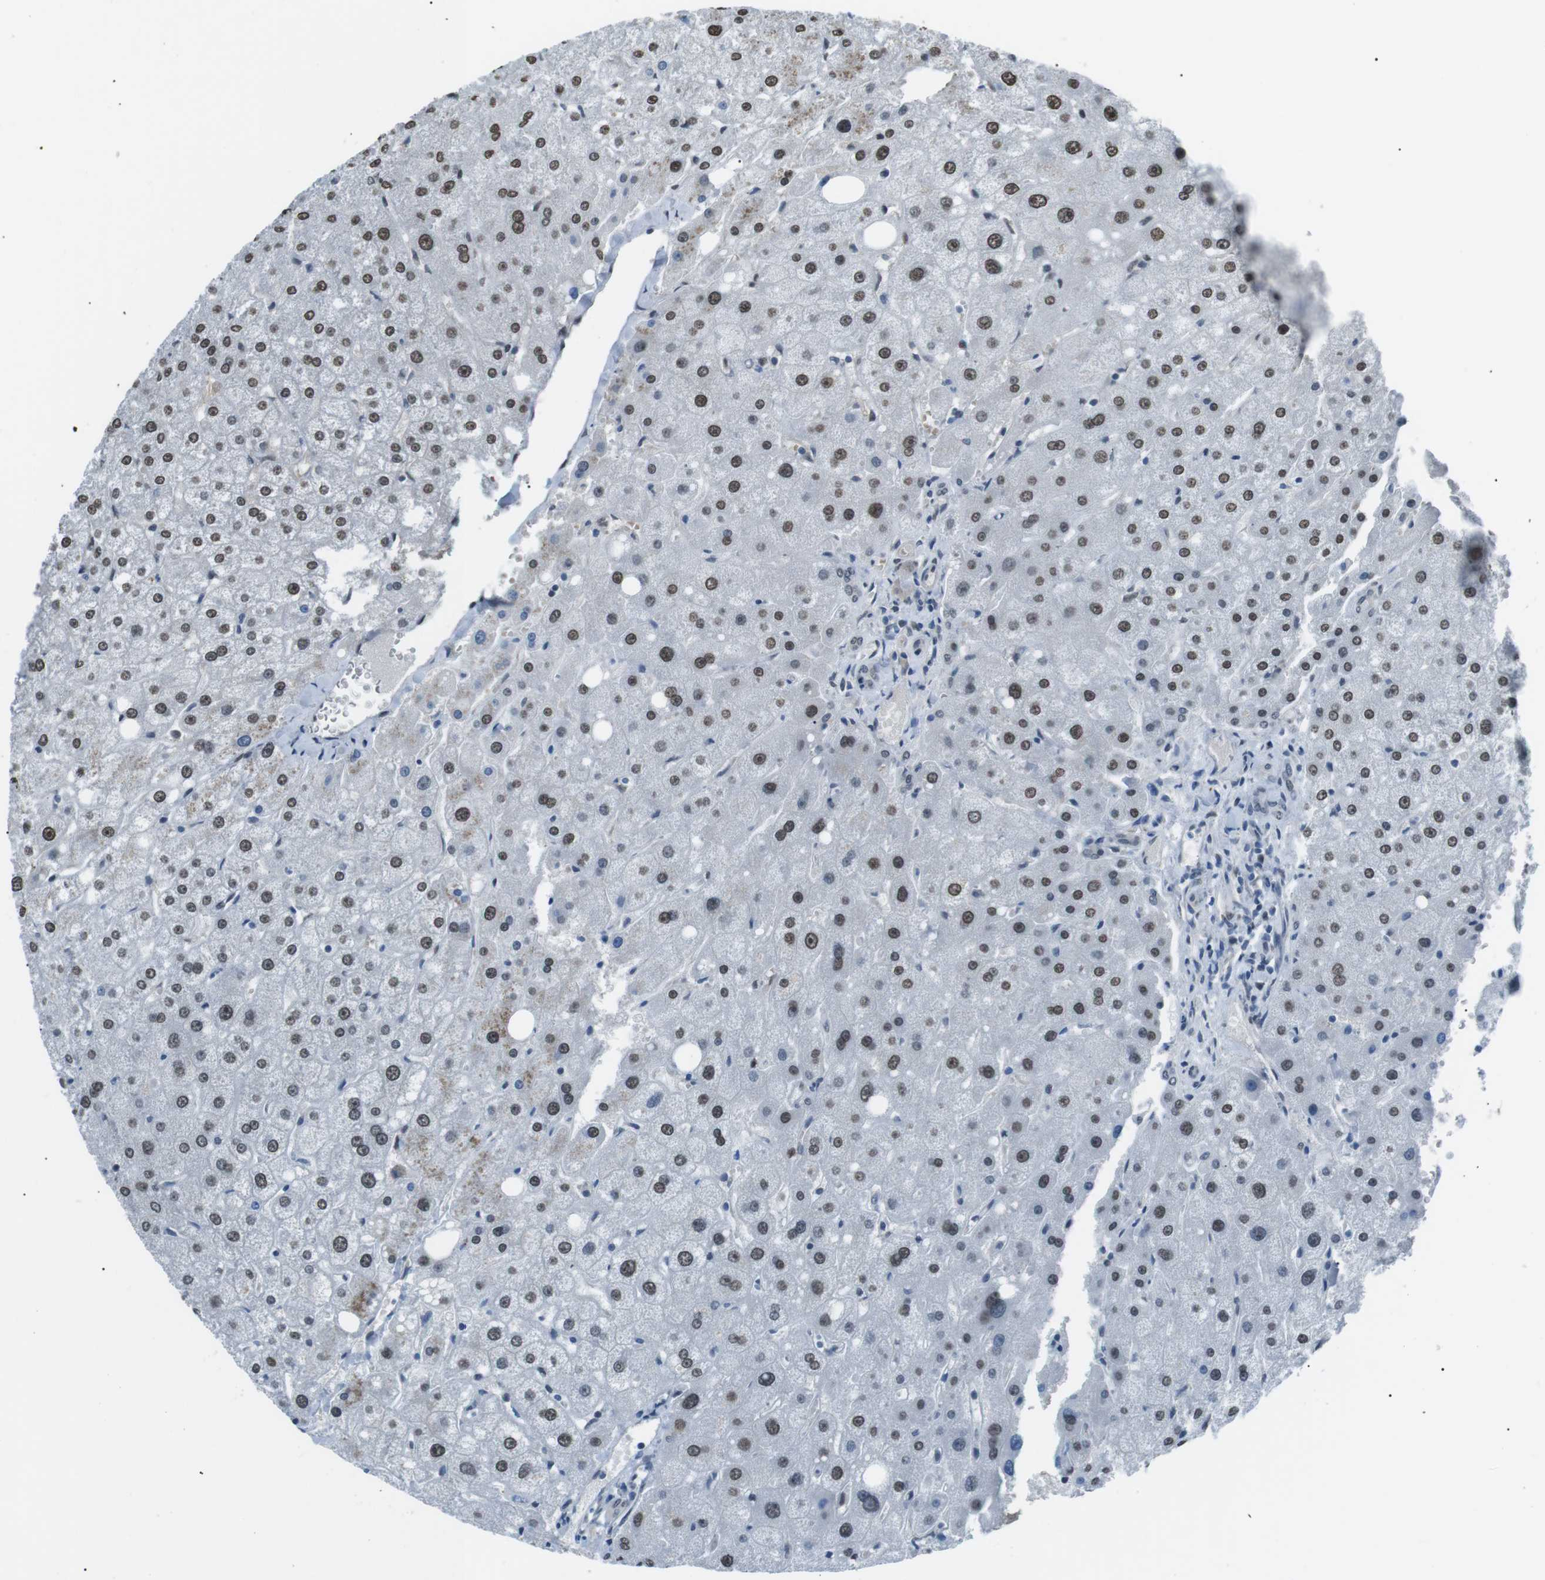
{"staining": {"intensity": "negative", "quantity": "none", "location": "none"}, "tissue": "liver", "cell_type": "Cholangiocytes", "image_type": "normal", "snomed": [{"axis": "morphology", "description": "Normal tissue, NOS"}, {"axis": "topography", "description": "Liver"}], "caption": "IHC of normal human liver displays no positivity in cholangiocytes.", "gene": "SRPK2", "patient": {"sex": "male", "age": 73}}